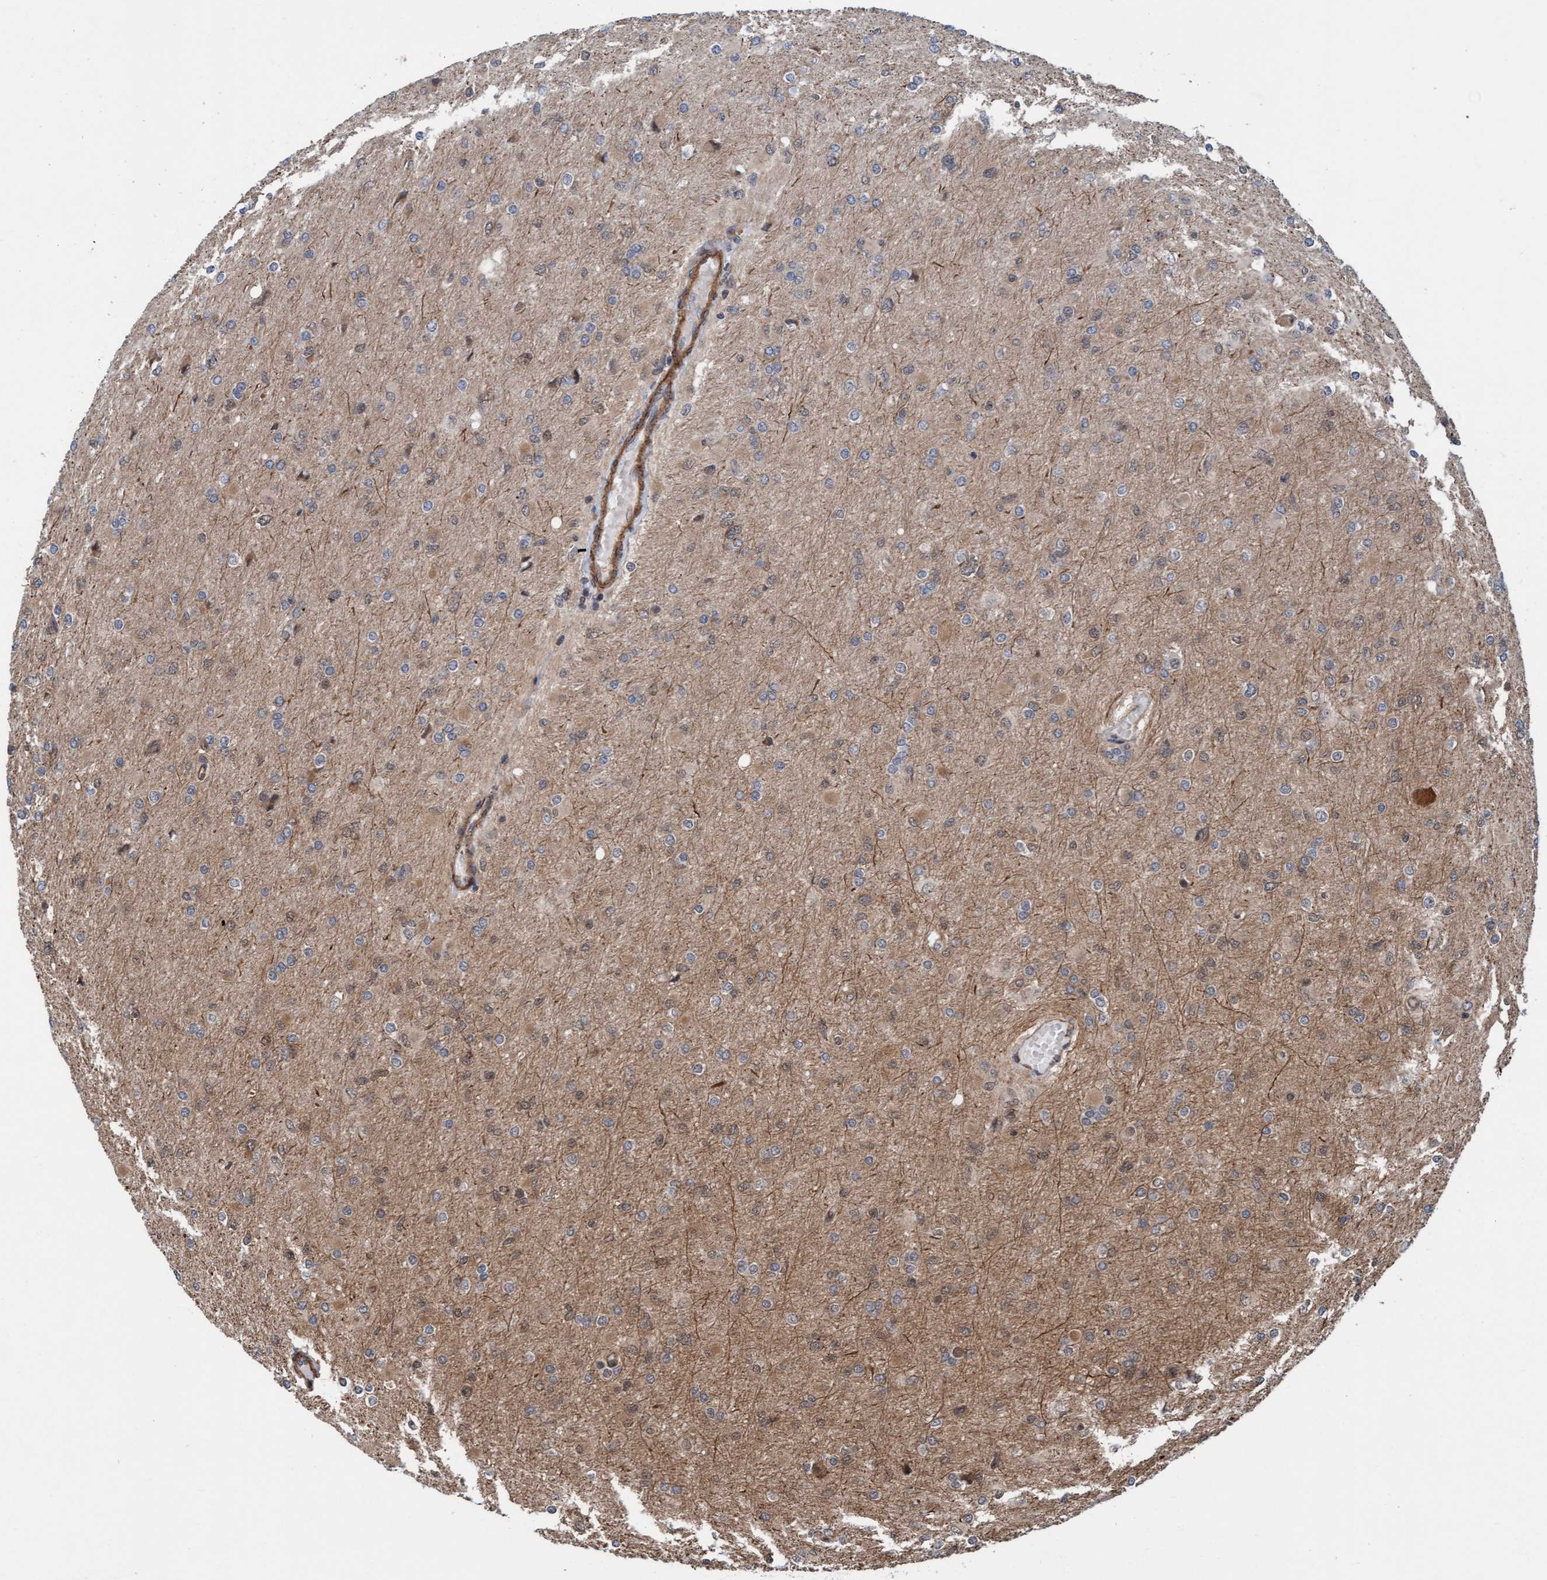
{"staining": {"intensity": "weak", "quantity": "<25%", "location": "cytoplasmic/membranous"}, "tissue": "glioma", "cell_type": "Tumor cells", "image_type": "cancer", "snomed": [{"axis": "morphology", "description": "Glioma, malignant, High grade"}, {"axis": "topography", "description": "Cerebral cortex"}], "caption": "This is an immunohistochemistry micrograph of human malignant glioma (high-grade). There is no positivity in tumor cells.", "gene": "STXBP4", "patient": {"sex": "female", "age": 36}}